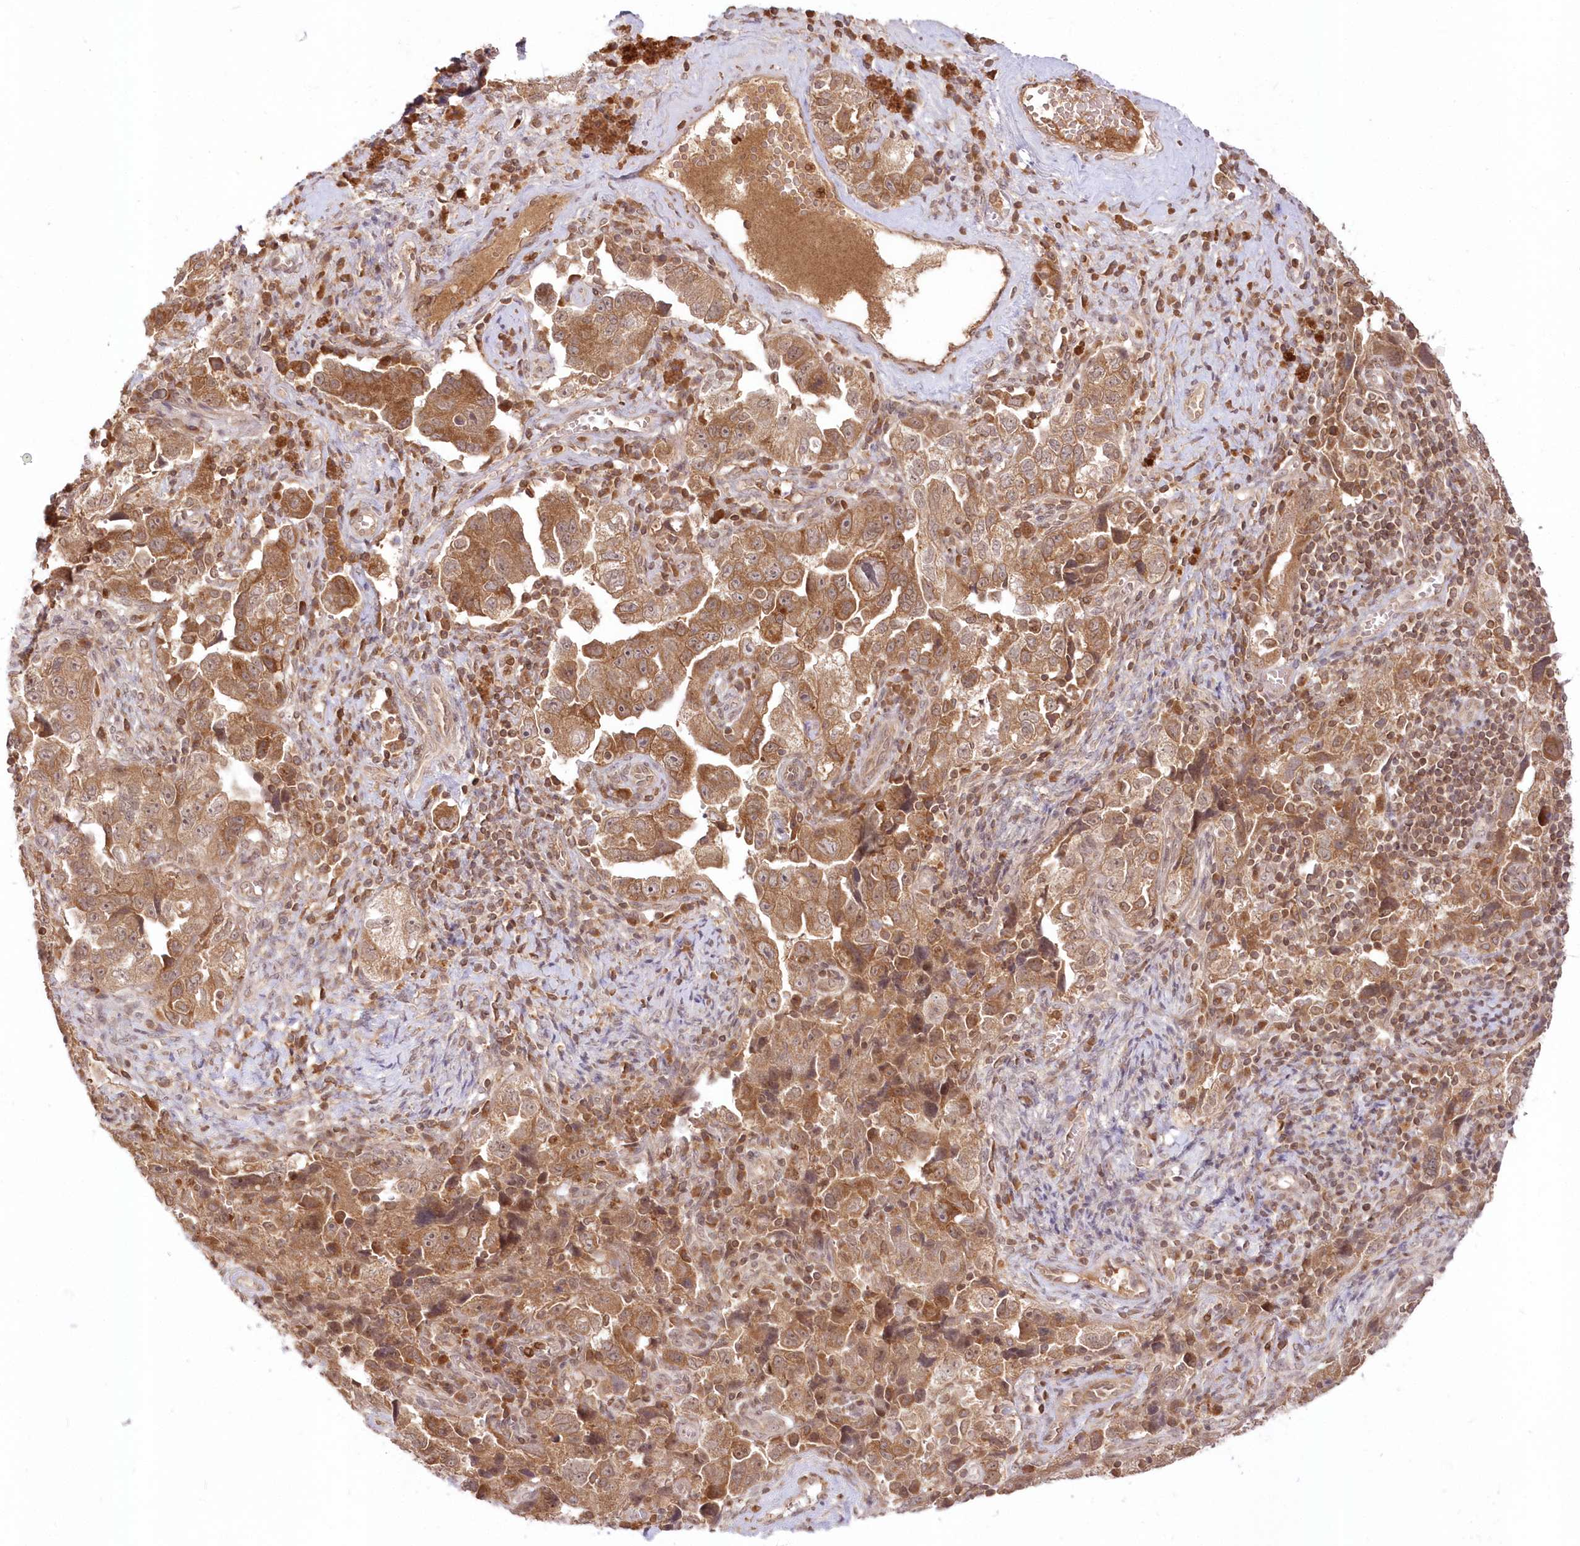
{"staining": {"intensity": "moderate", "quantity": ">75%", "location": "cytoplasmic/membranous"}, "tissue": "ovarian cancer", "cell_type": "Tumor cells", "image_type": "cancer", "snomed": [{"axis": "morphology", "description": "Carcinoma, NOS"}, {"axis": "morphology", "description": "Cystadenocarcinoma, serous, NOS"}, {"axis": "topography", "description": "Ovary"}], "caption": "Human ovarian cancer (serous cystadenocarcinoma) stained with a brown dye reveals moderate cytoplasmic/membranous positive positivity in approximately >75% of tumor cells.", "gene": "MTMR3", "patient": {"sex": "female", "age": 69}}